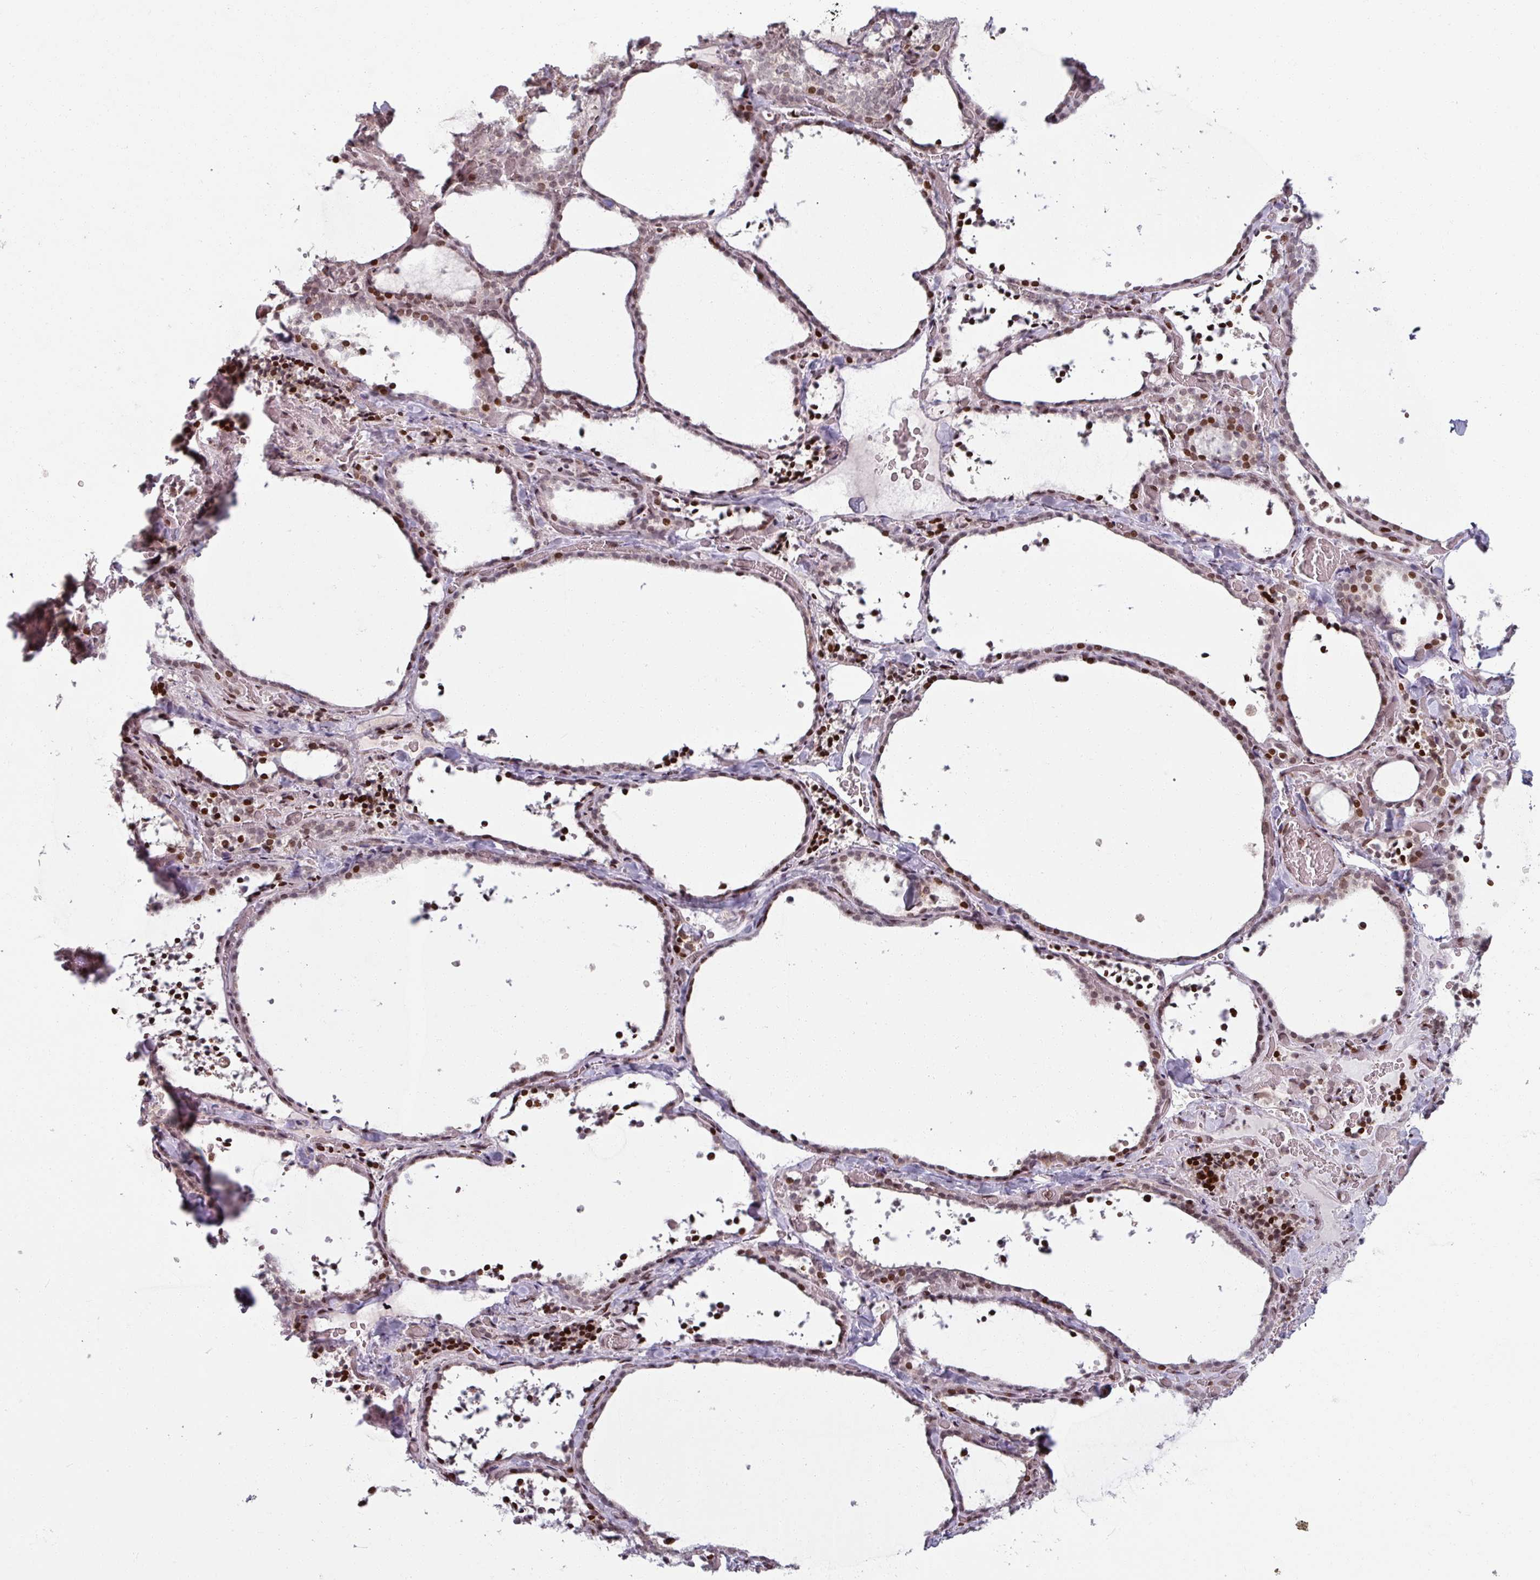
{"staining": {"intensity": "moderate", "quantity": "25%-75%", "location": "nuclear"}, "tissue": "thyroid gland", "cell_type": "Glandular cells", "image_type": "normal", "snomed": [{"axis": "morphology", "description": "Normal tissue, NOS"}, {"axis": "topography", "description": "Thyroid gland"}], "caption": "Moderate nuclear expression for a protein is seen in approximately 25%-75% of glandular cells of benign thyroid gland using immunohistochemistry.", "gene": "NCOR1", "patient": {"sex": "female", "age": 22}}